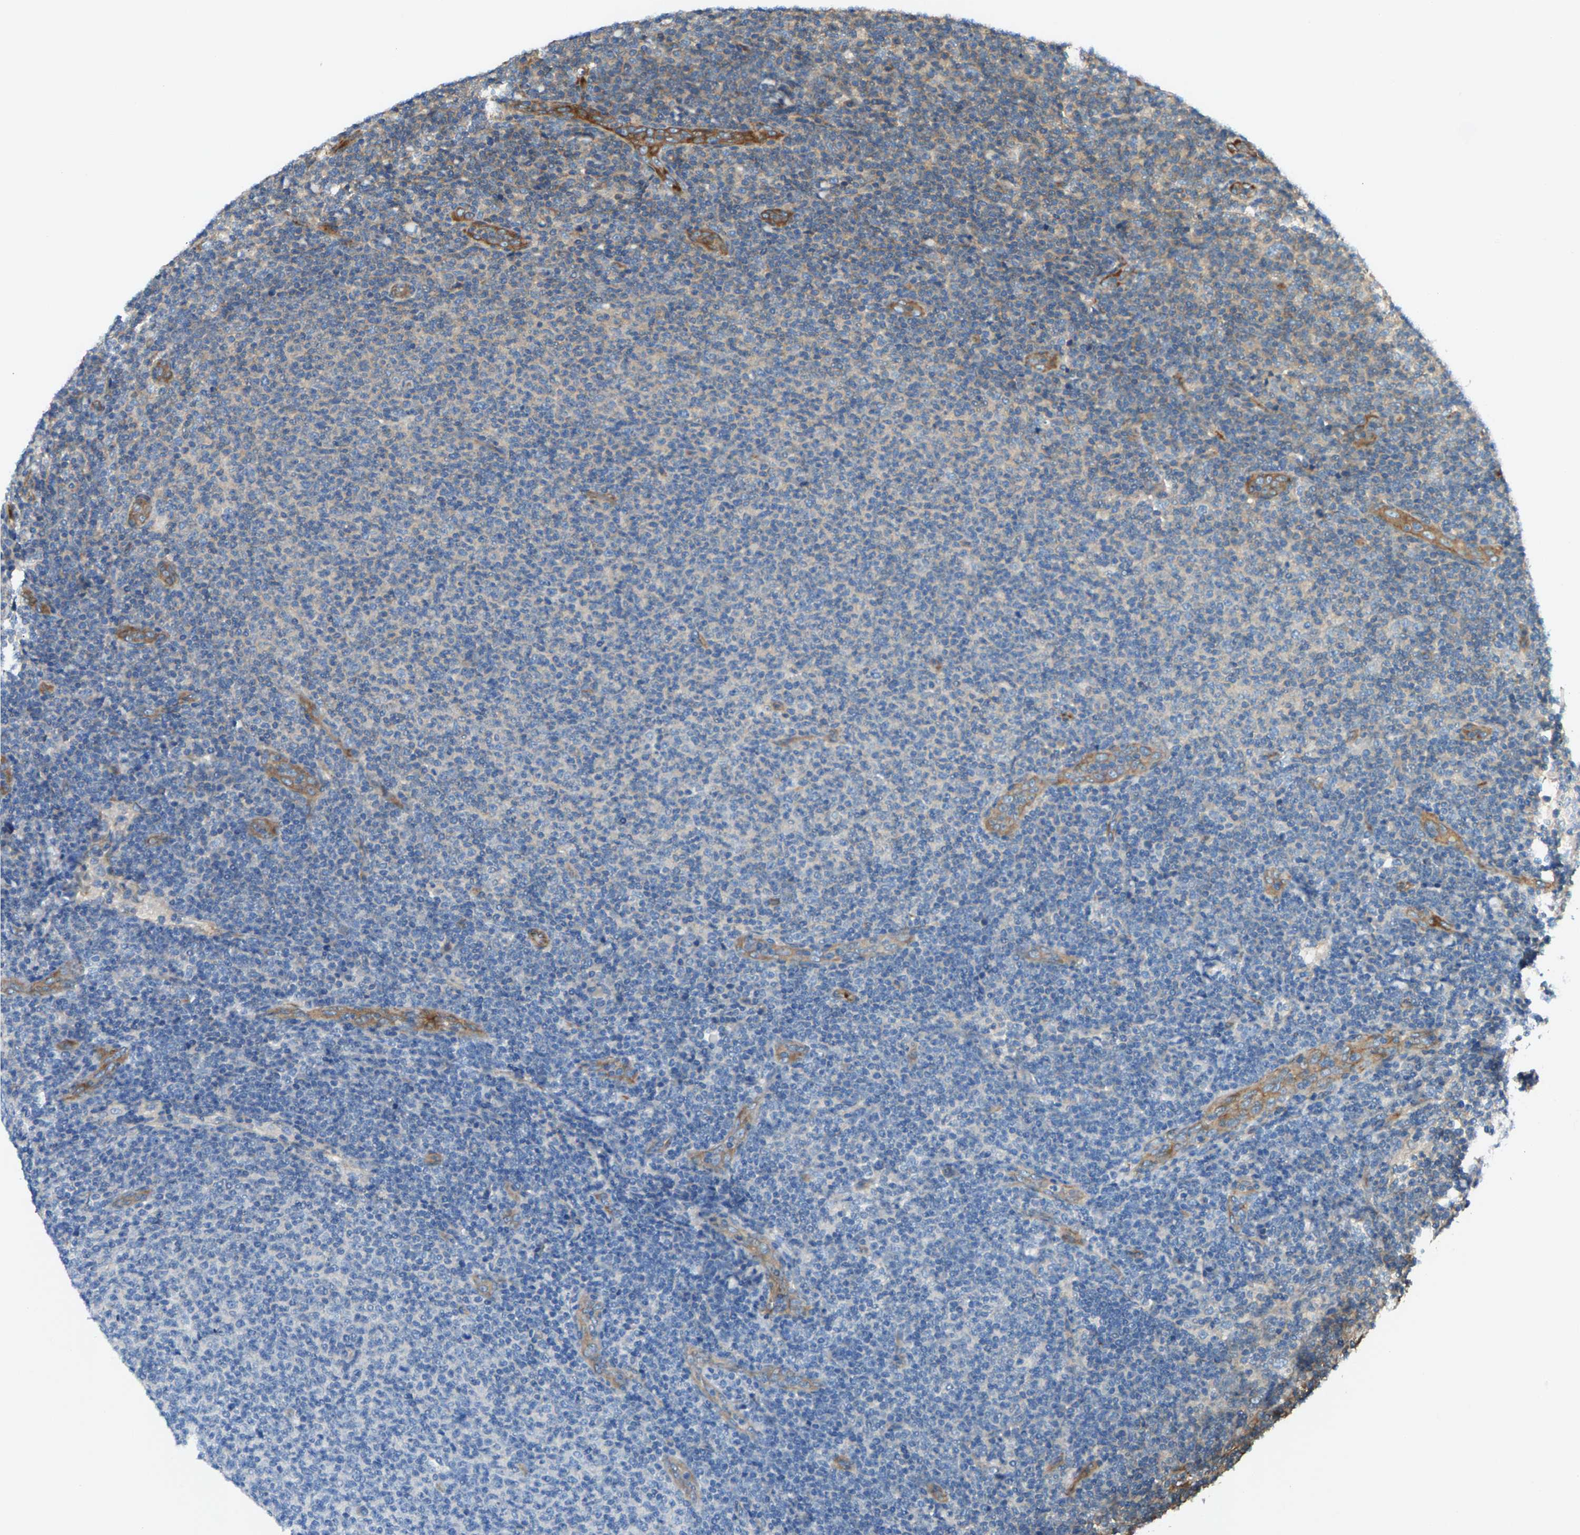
{"staining": {"intensity": "negative", "quantity": "none", "location": "none"}, "tissue": "lymphoma", "cell_type": "Tumor cells", "image_type": "cancer", "snomed": [{"axis": "morphology", "description": "Malignant lymphoma, non-Hodgkin's type, Low grade"}, {"axis": "topography", "description": "Lymph node"}], "caption": "Tumor cells show no significant staining in malignant lymphoma, non-Hodgkin's type (low-grade). (DAB (3,3'-diaminobenzidine) immunohistochemistry (IHC) visualized using brightfield microscopy, high magnification).", "gene": "PDCL", "patient": {"sex": "male", "age": 66}}